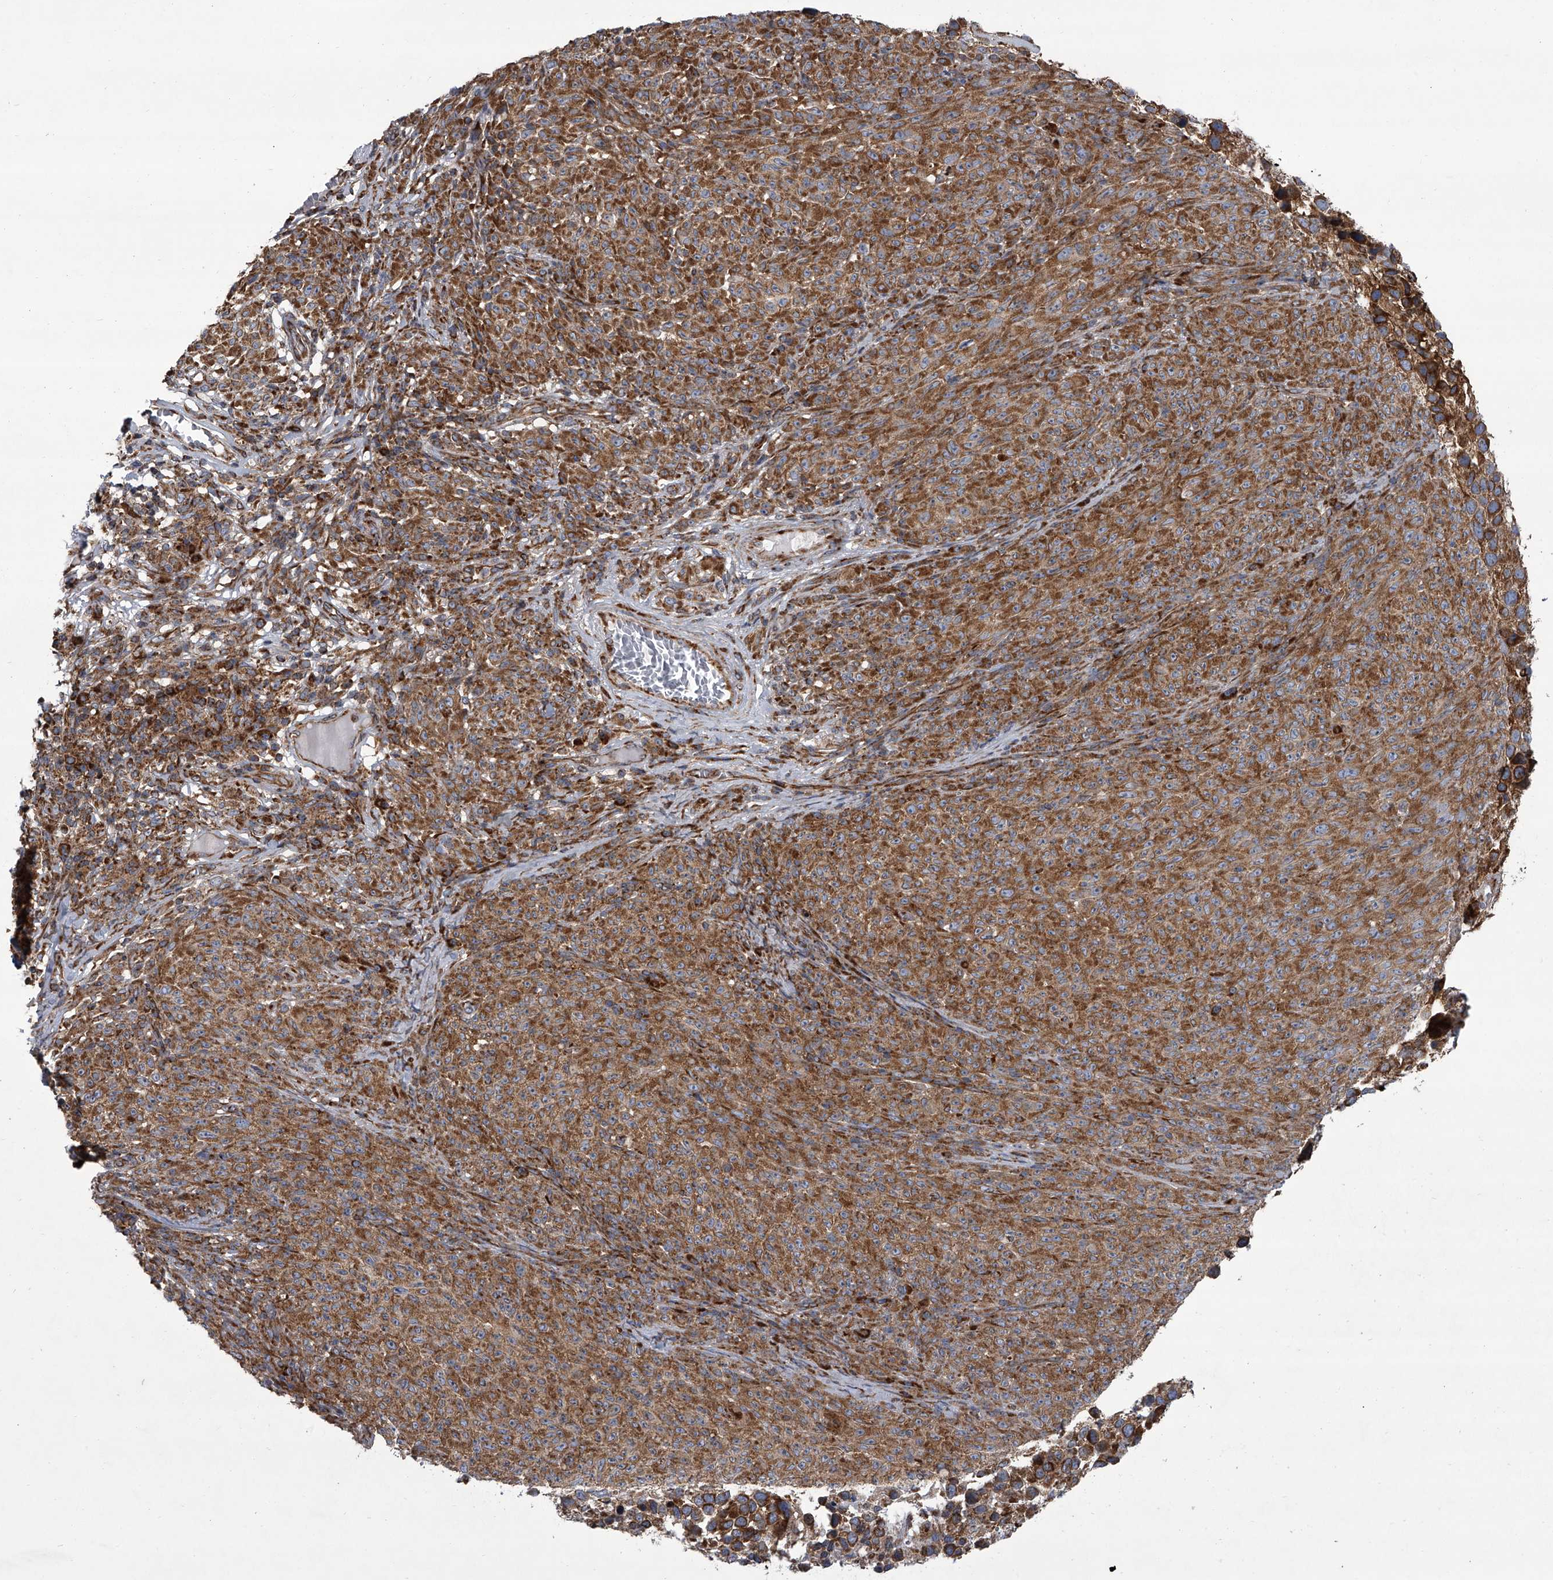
{"staining": {"intensity": "moderate", "quantity": ">75%", "location": "cytoplasmic/membranous"}, "tissue": "melanoma", "cell_type": "Tumor cells", "image_type": "cancer", "snomed": [{"axis": "morphology", "description": "Malignant melanoma, NOS"}, {"axis": "topography", "description": "Skin"}], "caption": "A brown stain shows moderate cytoplasmic/membranous expression of a protein in human melanoma tumor cells.", "gene": "ZC3H15", "patient": {"sex": "female", "age": 82}}